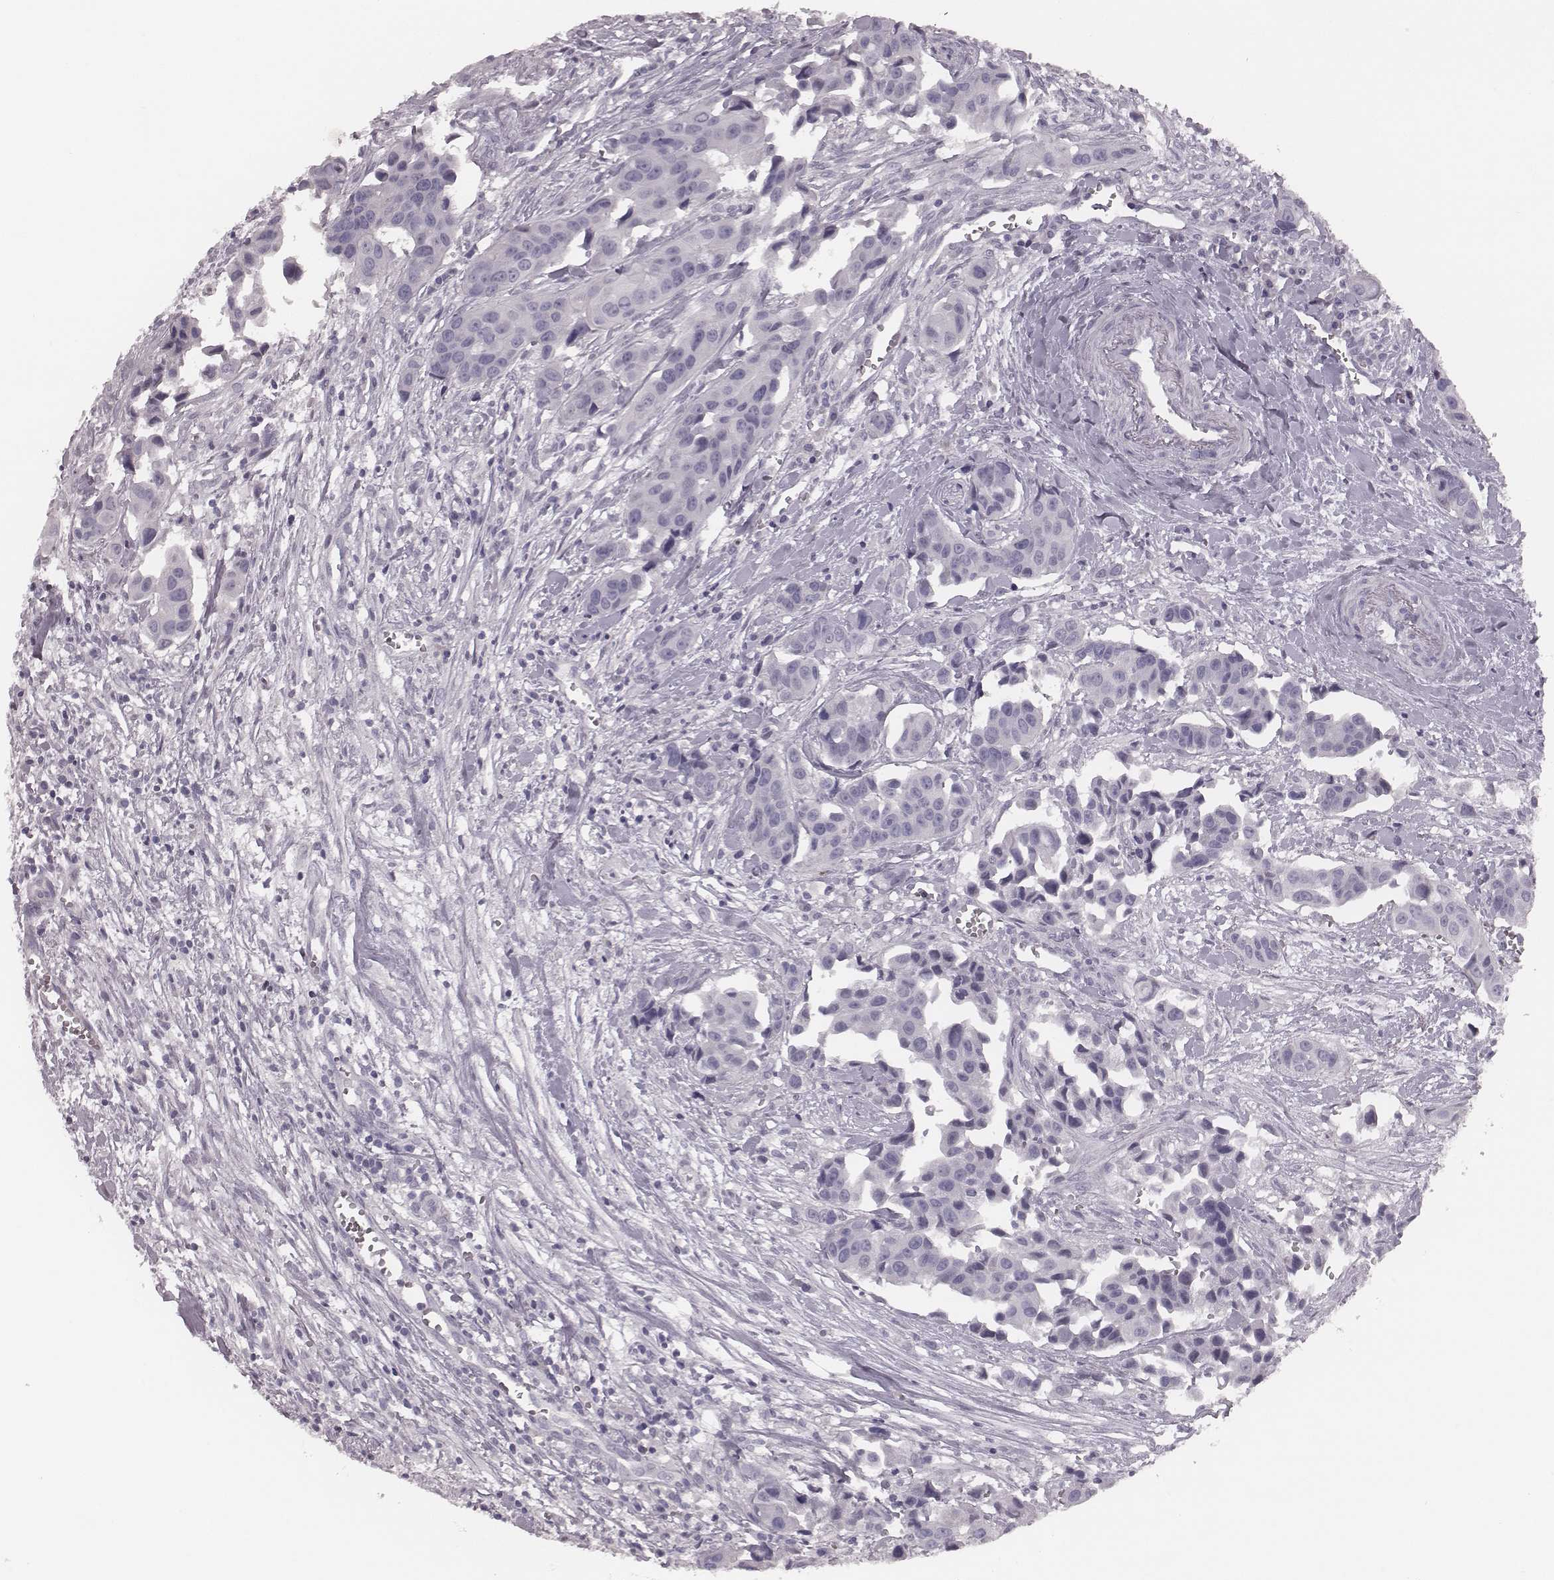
{"staining": {"intensity": "negative", "quantity": "none", "location": "none"}, "tissue": "head and neck cancer", "cell_type": "Tumor cells", "image_type": "cancer", "snomed": [{"axis": "morphology", "description": "Adenocarcinoma, NOS"}, {"axis": "topography", "description": "Head-Neck"}], "caption": "Head and neck cancer (adenocarcinoma) was stained to show a protein in brown. There is no significant staining in tumor cells.", "gene": "CSHL1", "patient": {"sex": "male", "age": 76}}